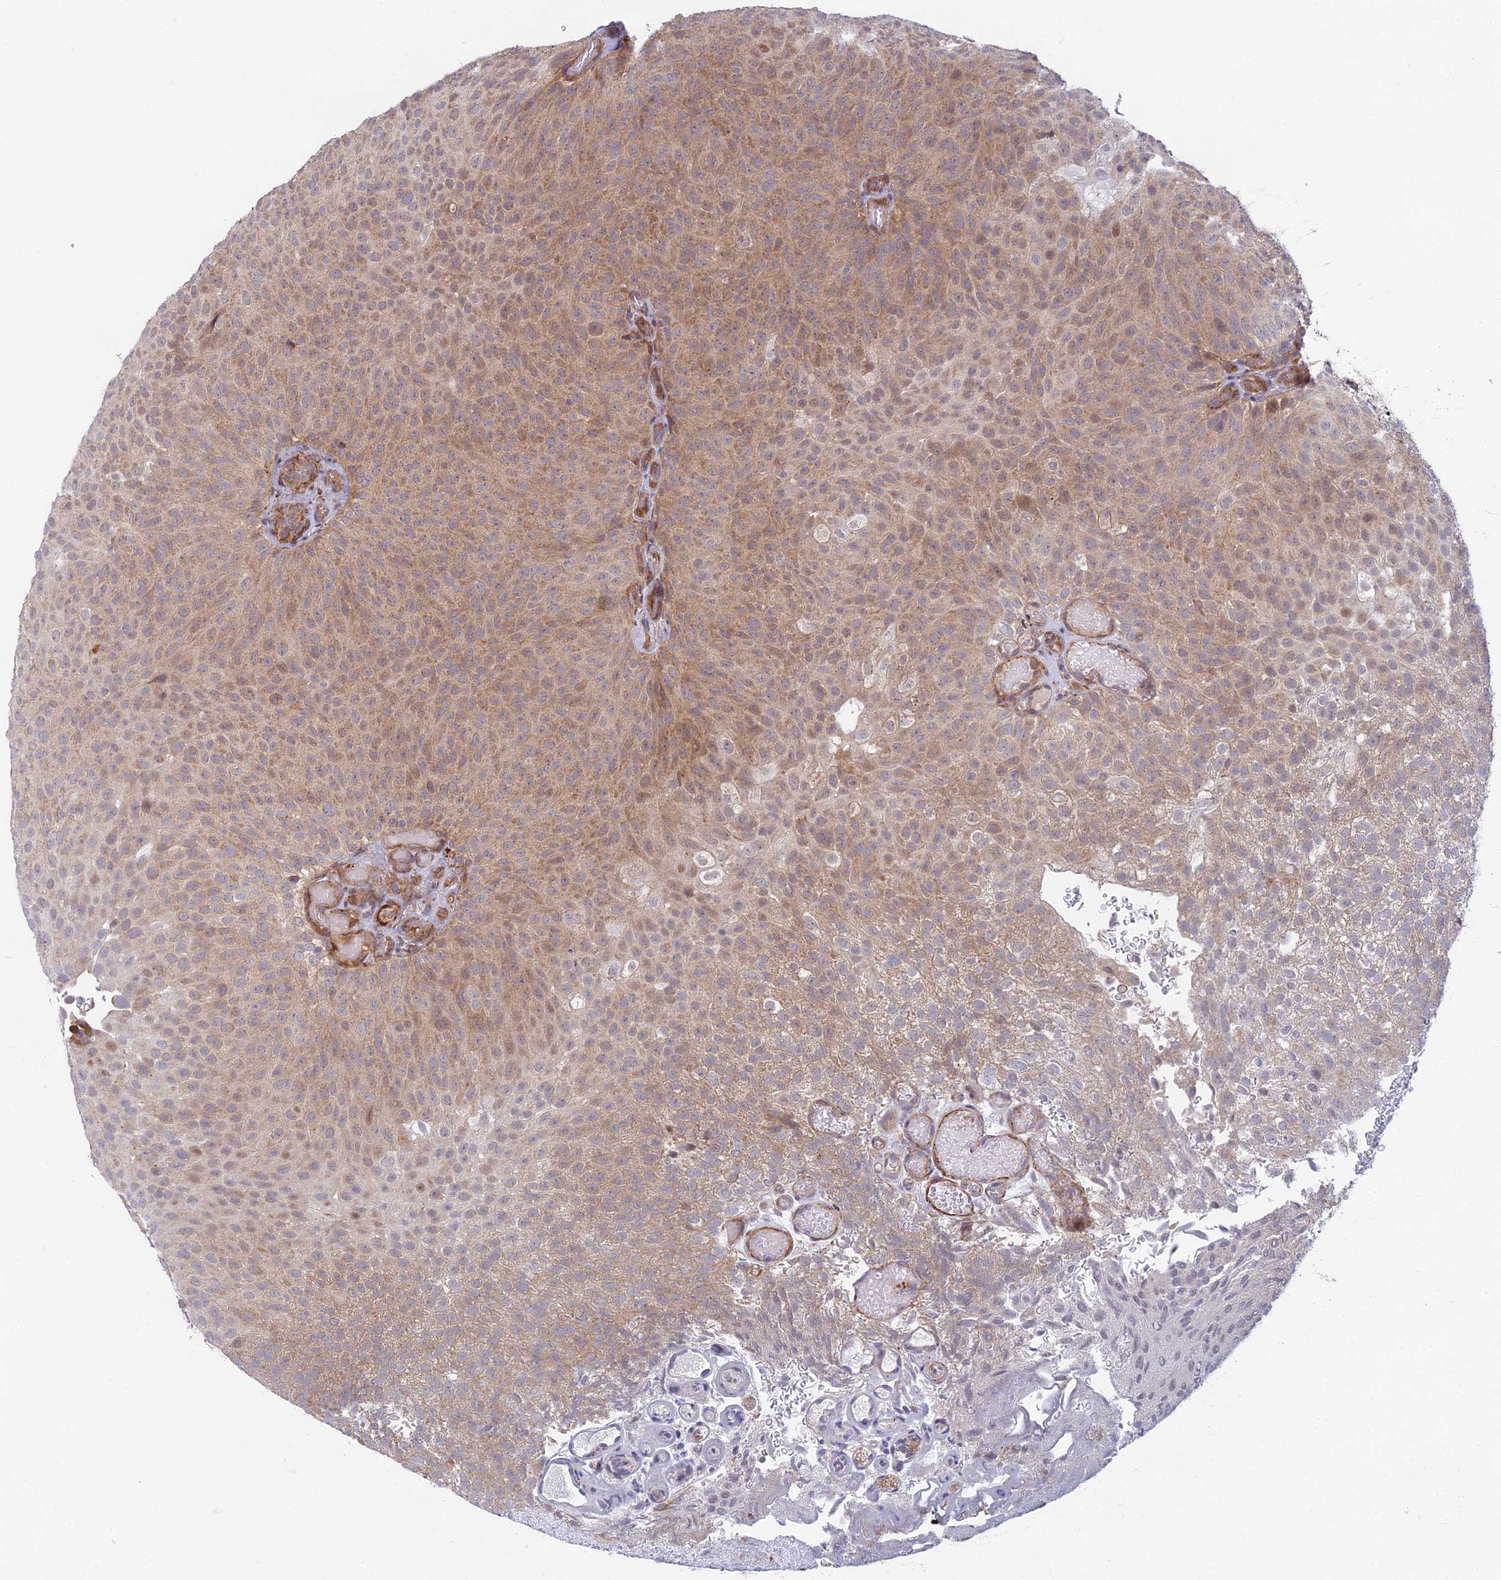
{"staining": {"intensity": "moderate", "quantity": ">75%", "location": "cytoplasmic/membranous"}, "tissue": "urothelial cancer", "cell_type": "Tumor cells", "image_type": "cancer", "snomed": [{"axis": "morphology", "description": "Urothelial carcinoma, Low grade"}, {"axis": "topography", "description": "Urinary bladder"}], "caption": "Immunohistochemistry (DAB (3,3'-diaminobenzidine)) staining of human urothelial carcinoma (low-grade) shows moderate cytoplasmic/membranous protein expression in approximately >75% of tumor cells.", "gene": "INCA1", "patient": {"sex": "male", "age": 78}}